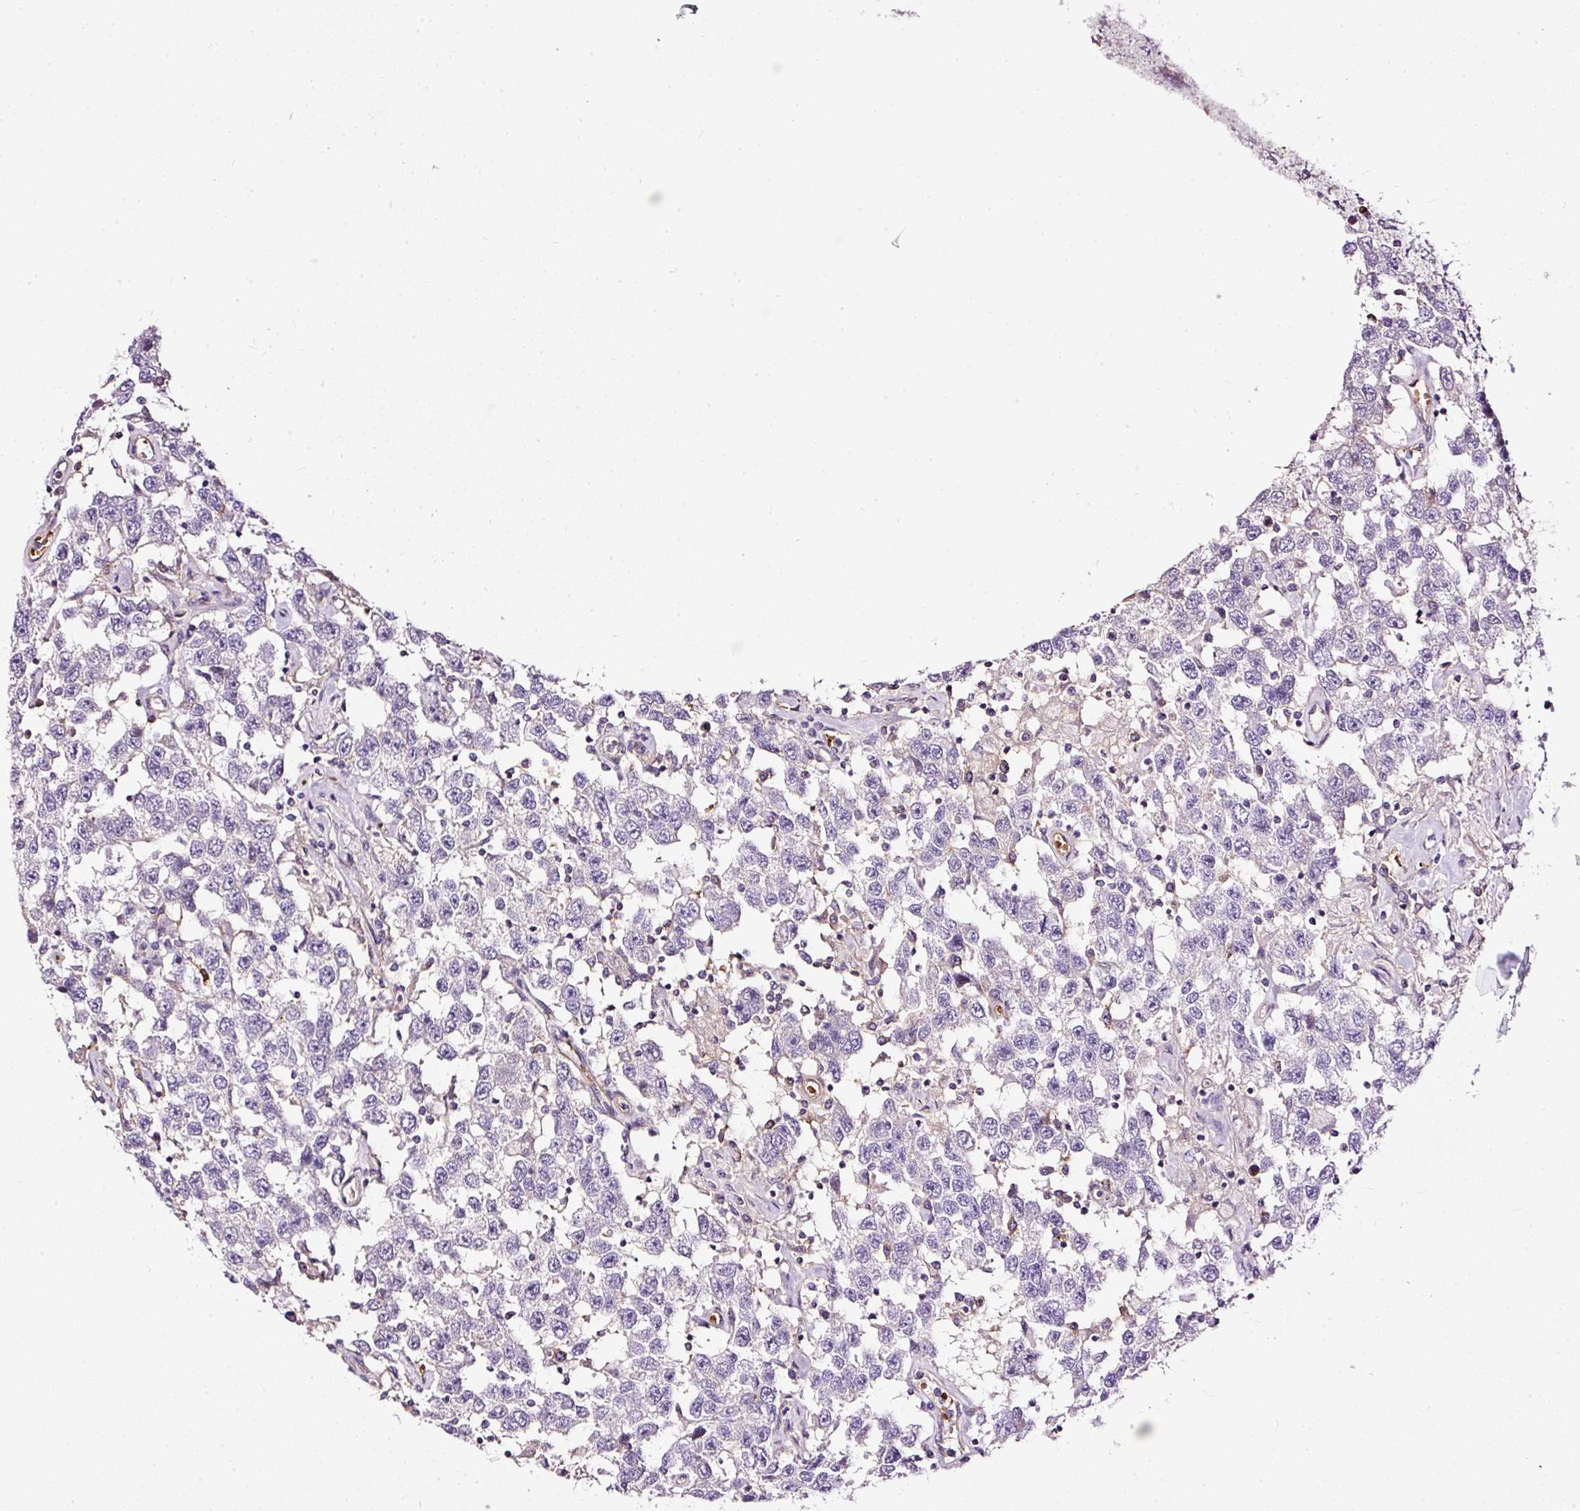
{"staining": {"intensity": "negative", "quantity": "none", "location": "none"}, "tissue": "testis cancer", "cell_type": "Tumor cells", "image_type": "cancer", "snomed": [{"axis": "morphology", "description": "Seminoma, NOS"}, {"axis": "topography", "description": "Testis"}], "caption": "Tumor cells are negative for protein expression in human testis cancer. Nuclei are stained in blue.", "gene": "USHBP1", "patient": {"sex": "male", "age": 41}}